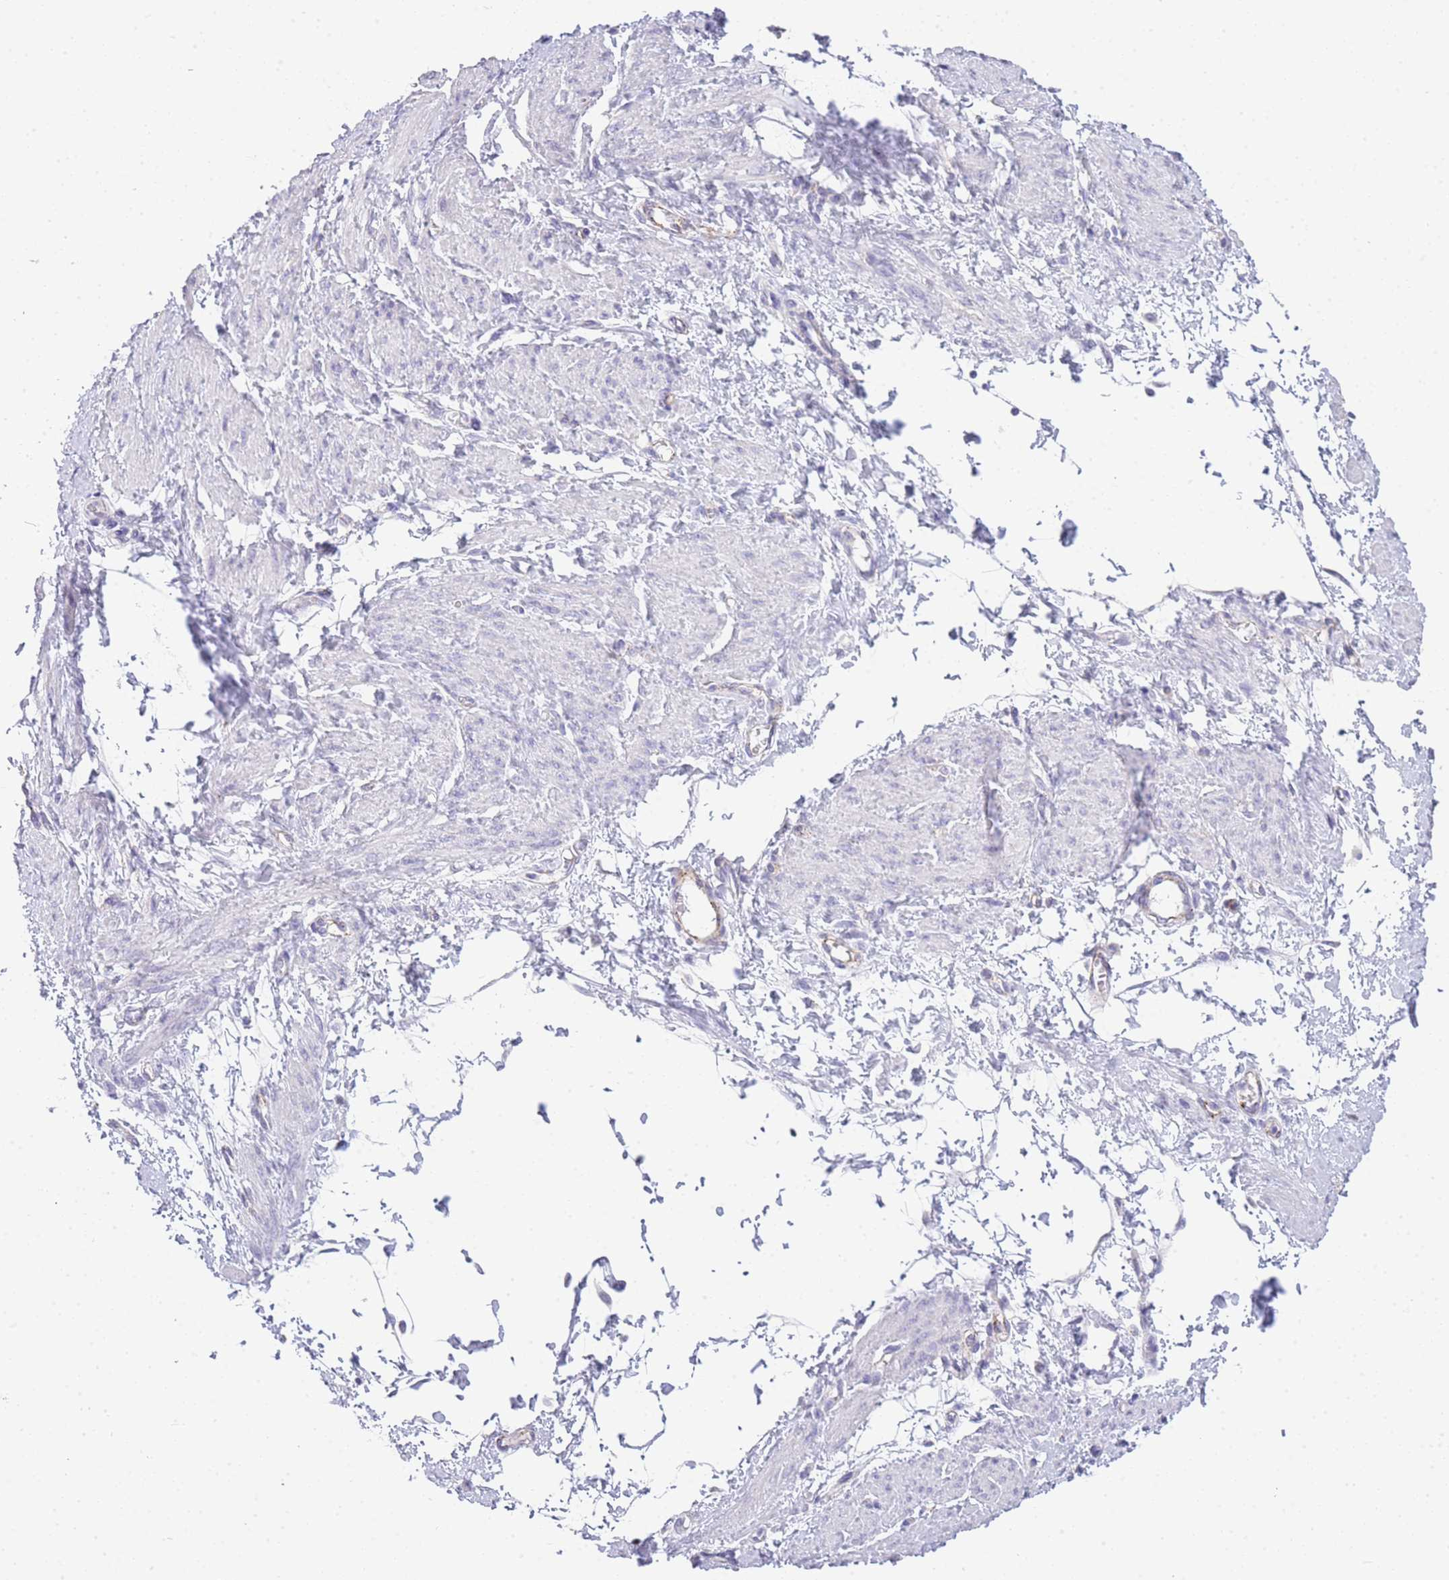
{"staining": {"intensity": "negative", "quantity": "none", "location": "none"}, "tissue": "smooth muscle", "cell_type": "Smooth muscle cells", "image_type": "normal", "snomed": [{"axis": "morphology", "description": "Normal tissue, NOS"}, {"axis": "topography", "description": "Smooth muscle"}, {"axis": "topography", "description": "Uterus"}], "caption": "This histopathology image is of unremarkable smooth muscle stained with immunohistochemistry to label a protein in brown with the nuclei are counter-stained blue. There is no staining in smooth muscle cells.", "gene": "RHO", "patient": {"sex": "female", "age": 39}}